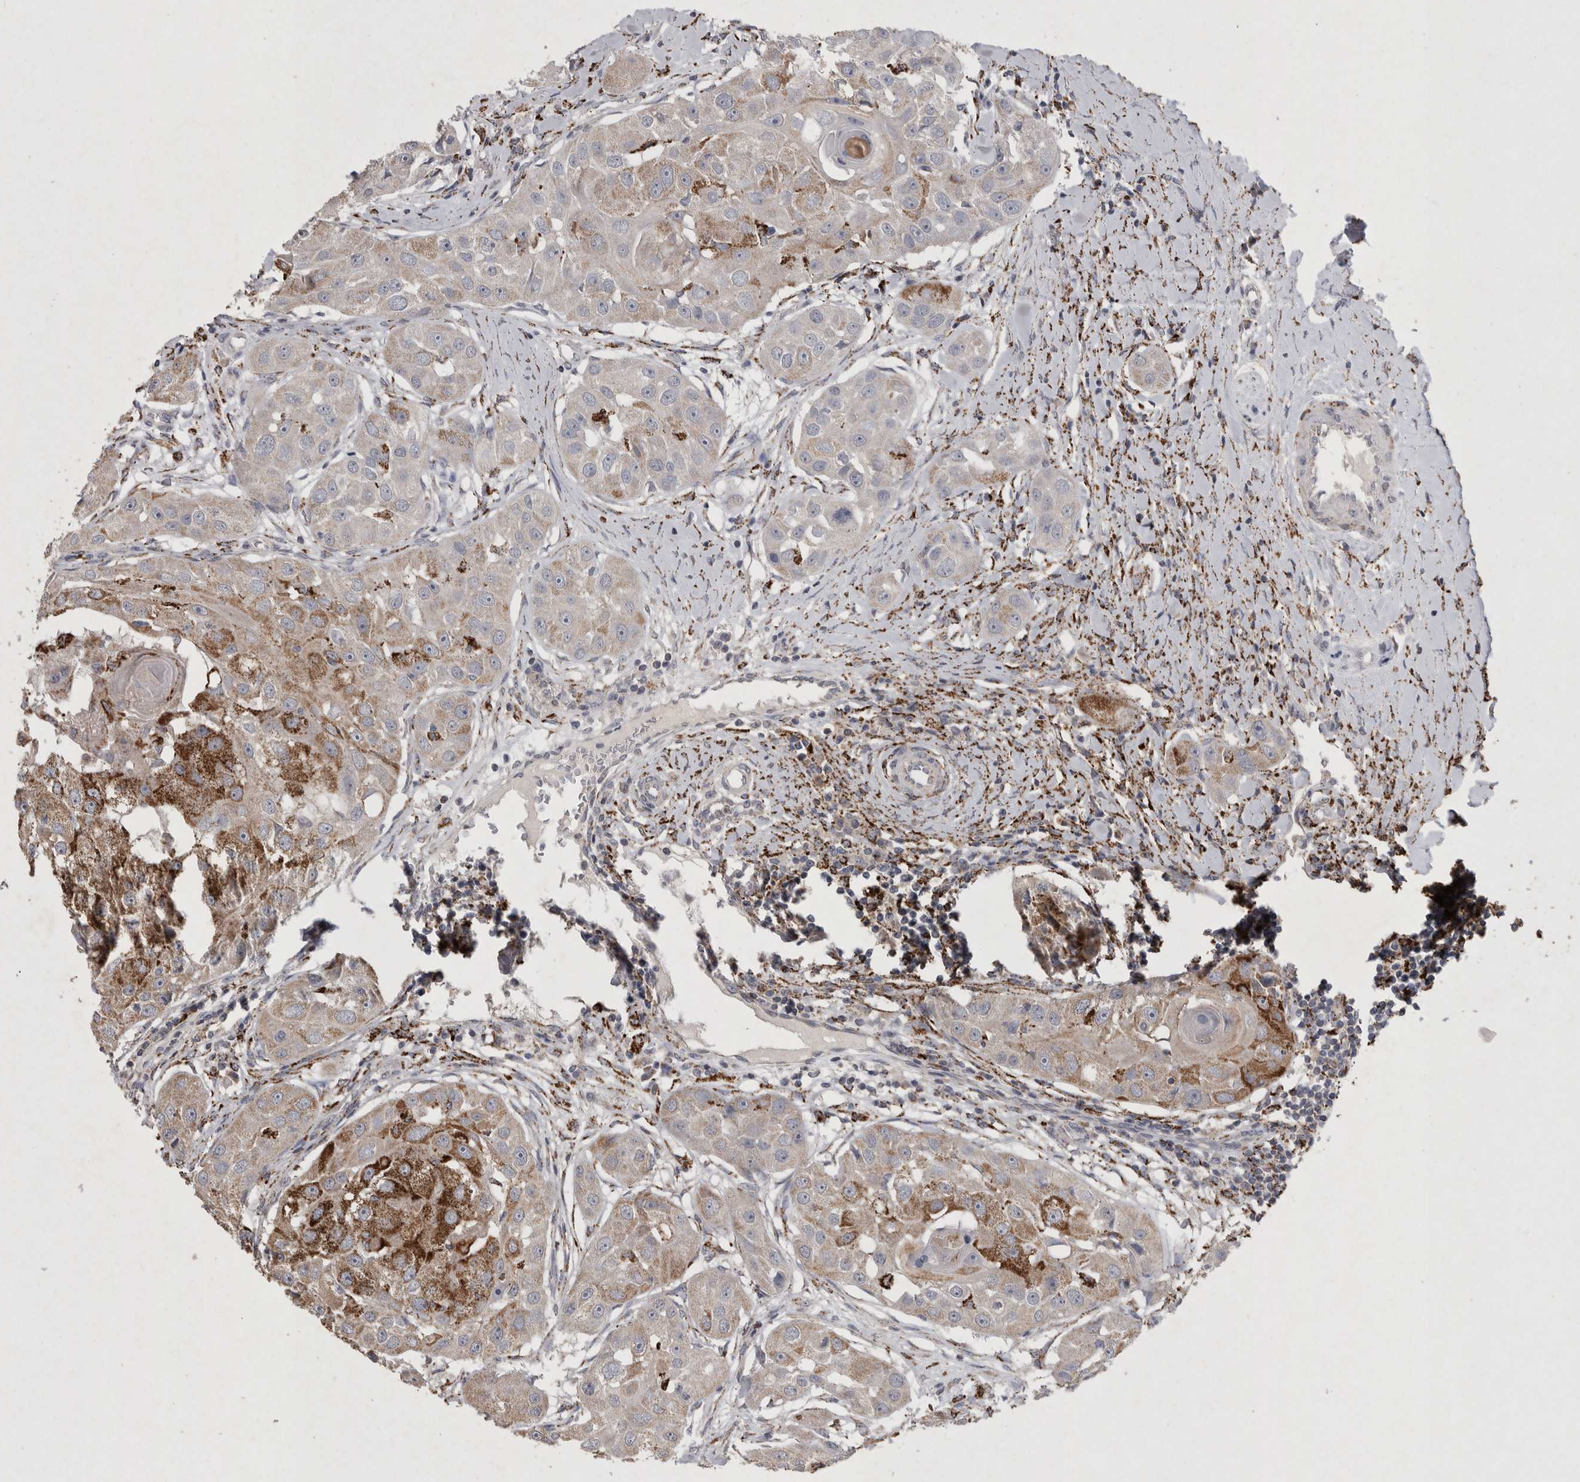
{"staining": {"intensity": "moderate", "quantity": "25%-75%", "location": "cytoplasmic/membranous"}, "tissue": "head and neck cancer", "cell_type": "Tumor cells", "image_type": "cancer", "snomed": [{"axis": "morphology", "description": "Normal tissue, NOS"}, {"axis": "morphology", "description": "Squamous cell carcinoma, NOS"}, {"axis": "topography", "description": "Skeletal muscle"}, {"axis": "topography", "description": "Head-Neck"}], "caption": "This photomicrograph reveals IHC staining of head and neck cancer (squamous cell carcinoma), with medium moderate cytoplasmic/membranous expression in about 25%-75% of tumor cells.", "gene": "DKK3", "patient": {"sex": "male", "age": 51}}